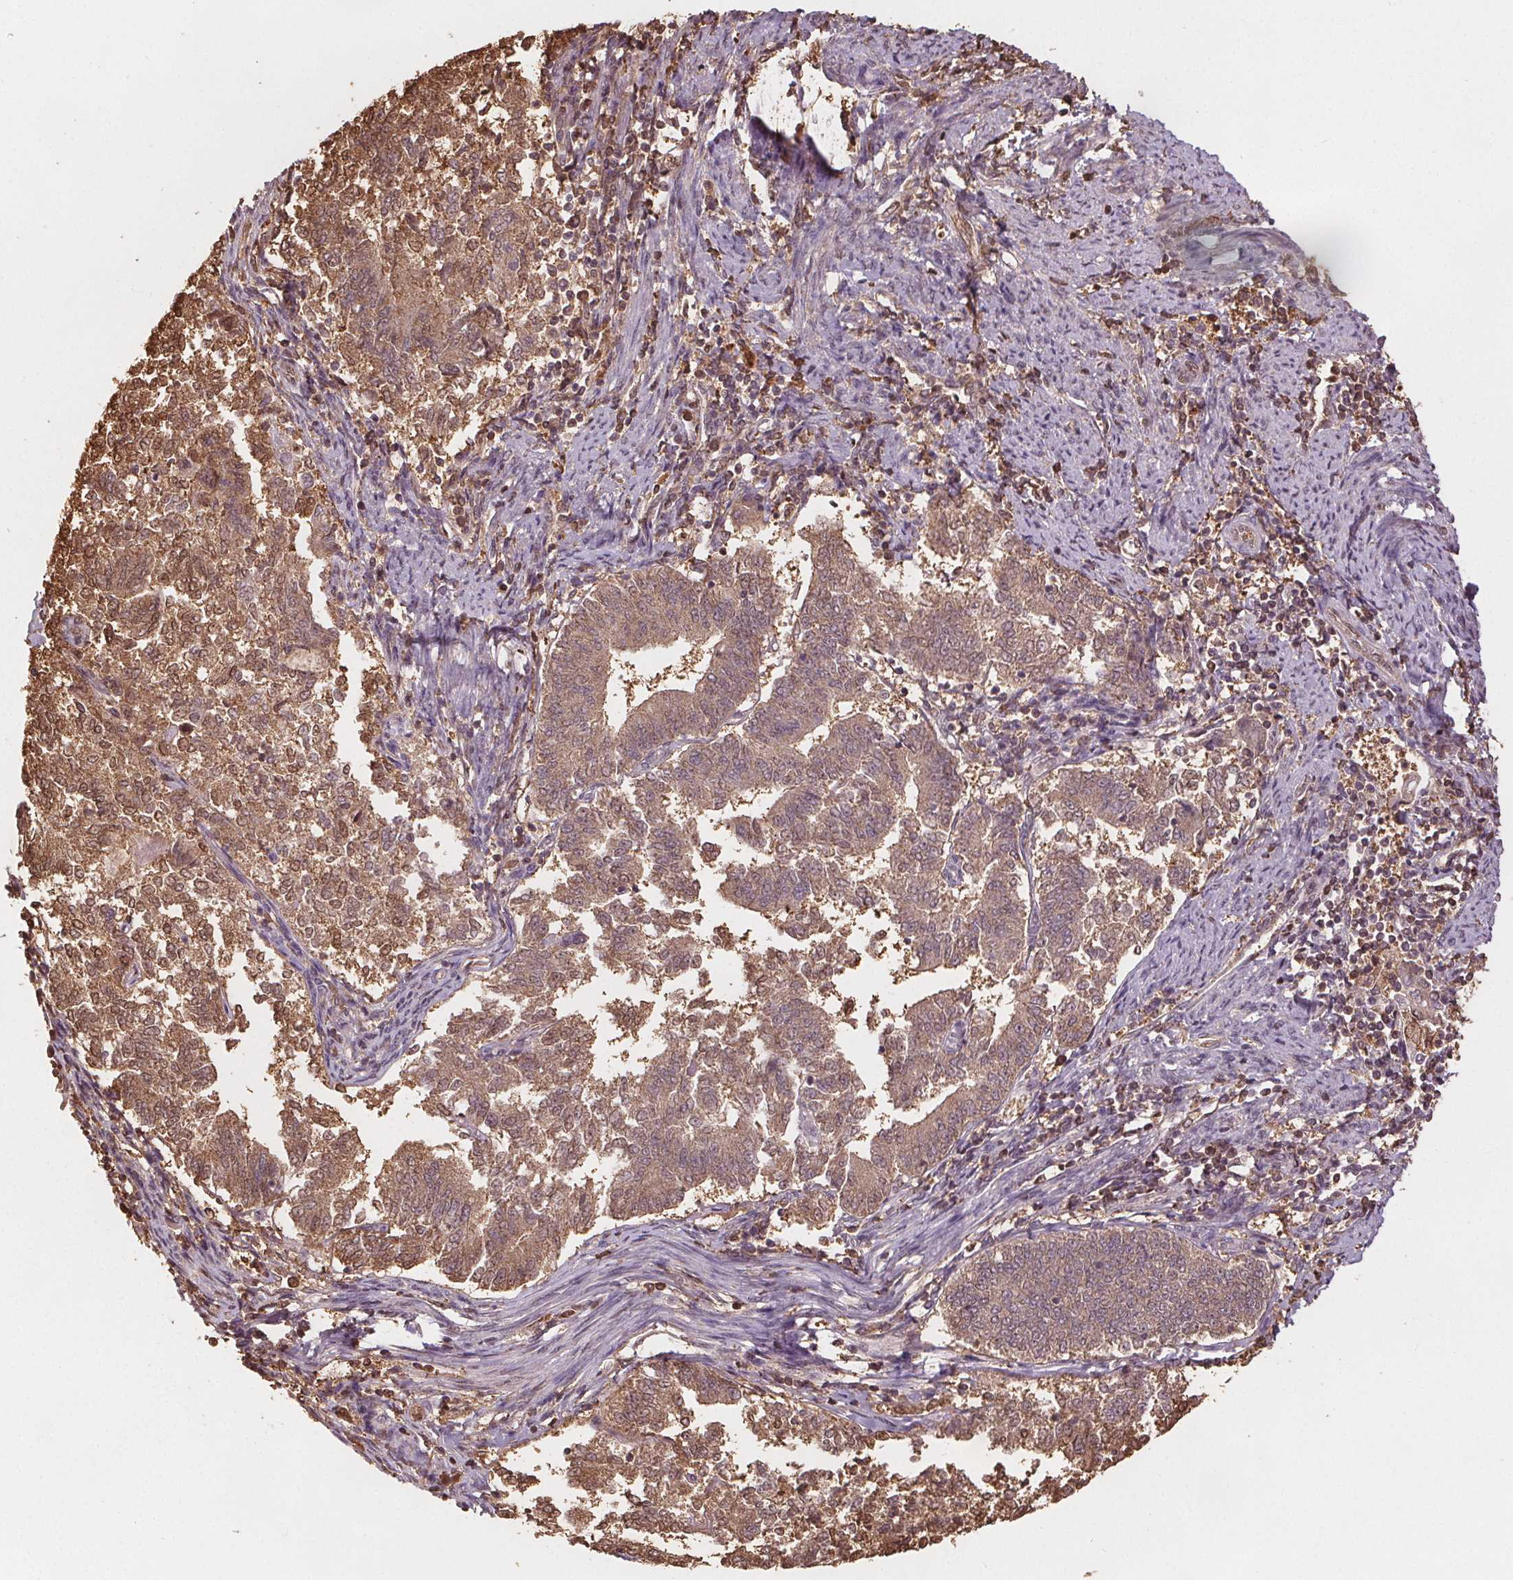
{"staining": {"intensity": "moderate", "quantity": ">75%", "location": "cytoplasmic/membranous,nuclear"}, "tissue": "endometrial cancer", "cell_type": "Tumor cells", "image_type": "cancer", "snomed": [{"axis": "morphology", "description": "Adenocarcinoma, NOS"}, {"axis": "topography", "description": "Endometrium"}], "caption": "High-power microscopy captured an immunohistochemistry micrograph of endometrial cancer, revealing moderate cytoplasmic/membranous and nuclear positivity in approximately >75% of tumor cells. (brown staining indicates protein expression, while blue staining denotes nuclei).", "gene": "ENO1", "patient": {"sex": "female", "age": 65}}